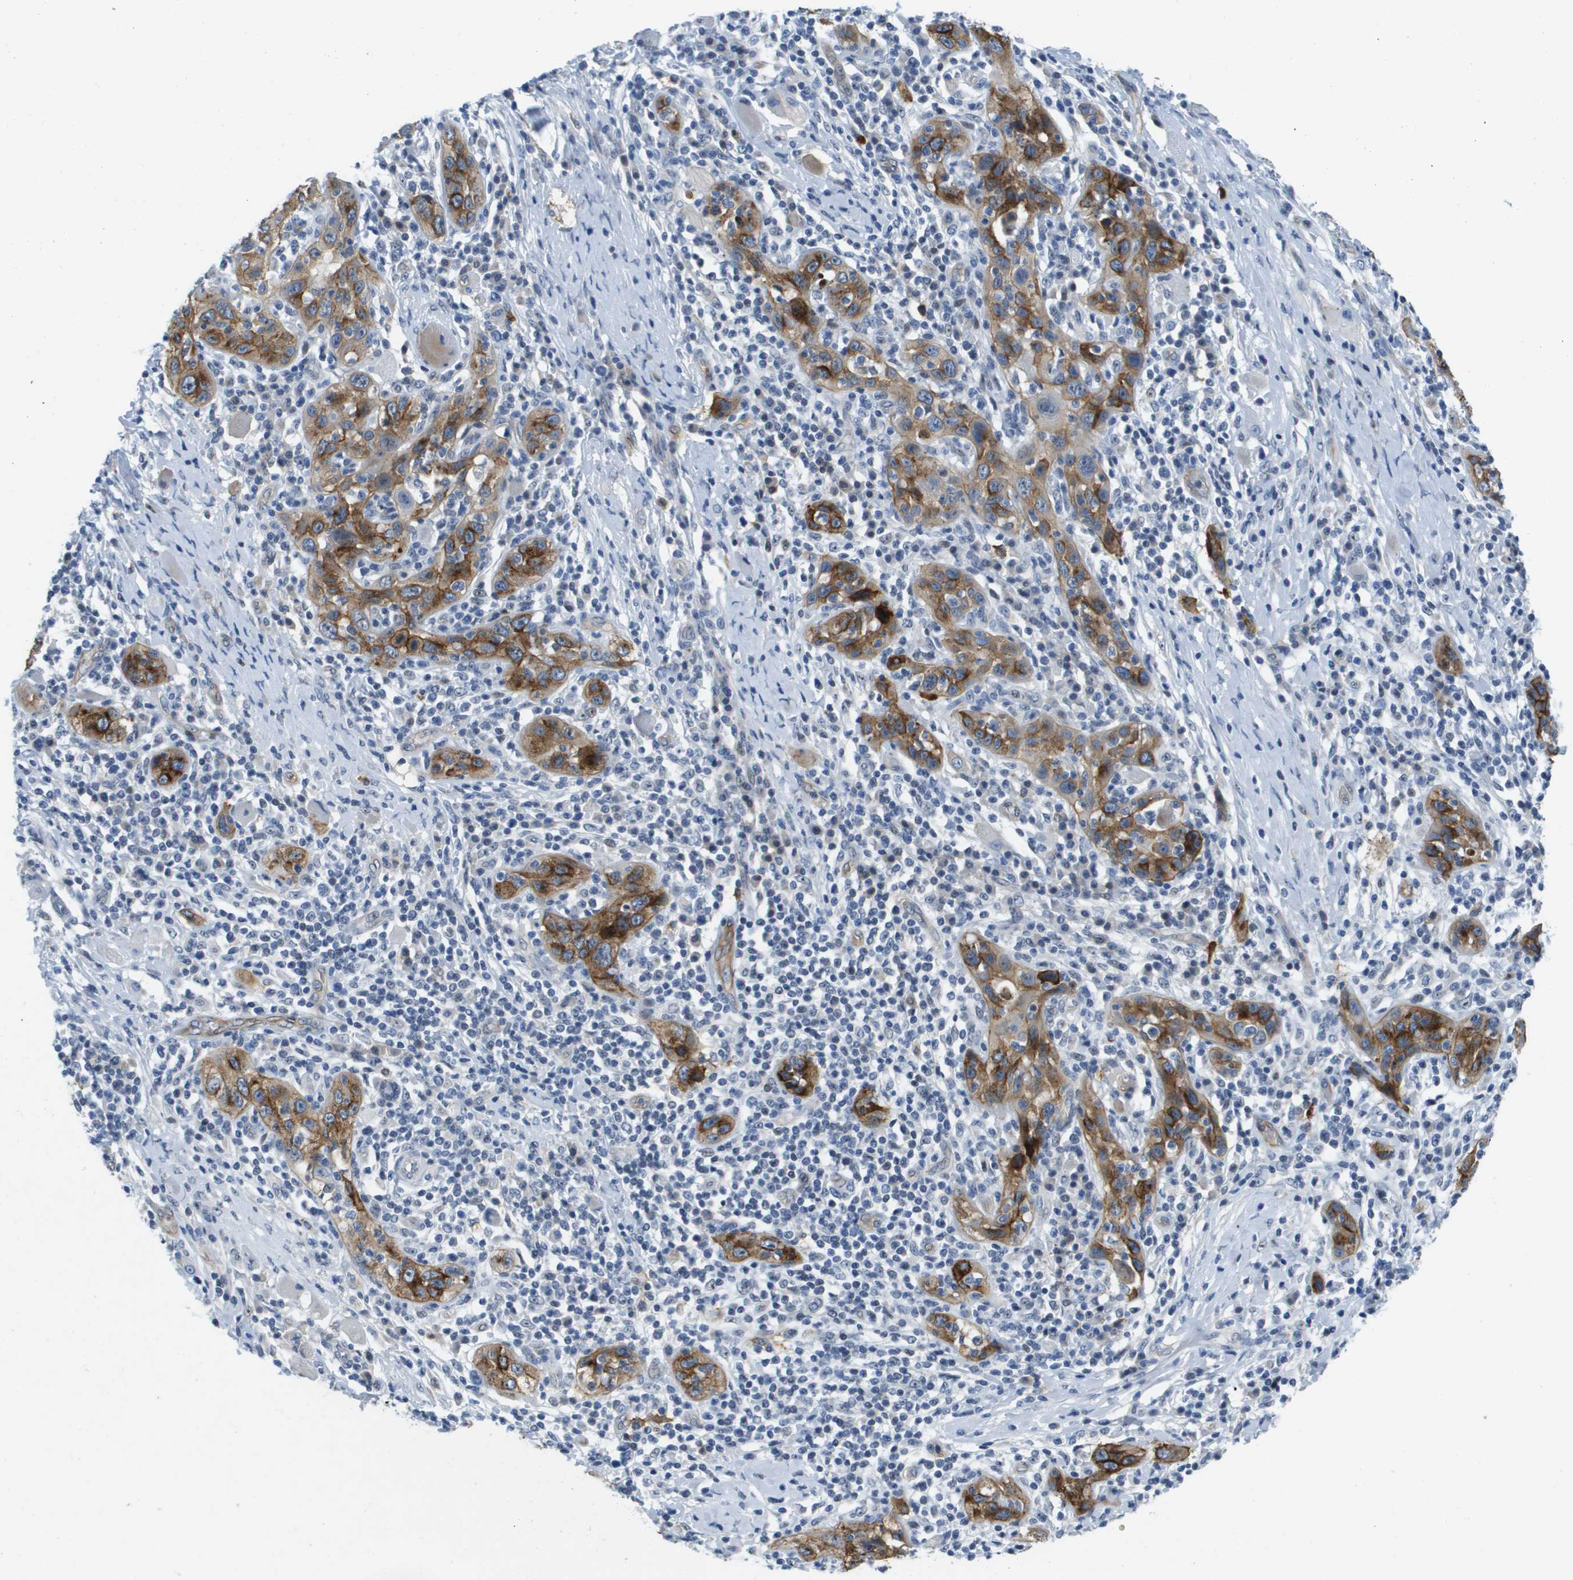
{"staining": {"intensity": "moderate", "quantity": ">75%", "location": "cytoplasmic/membranous"}, "tissue": "skin cancer", "cell_type": "Tumor cells", "image_type": "cancer", "snomed": [{"axis": "morphology", "description": "Squamous cell carcinoma, NOS"}, {"axis": "topography", "description": "Skin"}], "caption": "IHC of human skin squamous cell carcinoma shows medium levels of moderate cytoplasmic/membranous positivity in approximately >75% of tumor cells.", "gene": "ITGA6", "patient": {"sex": "female", "age": 88}}